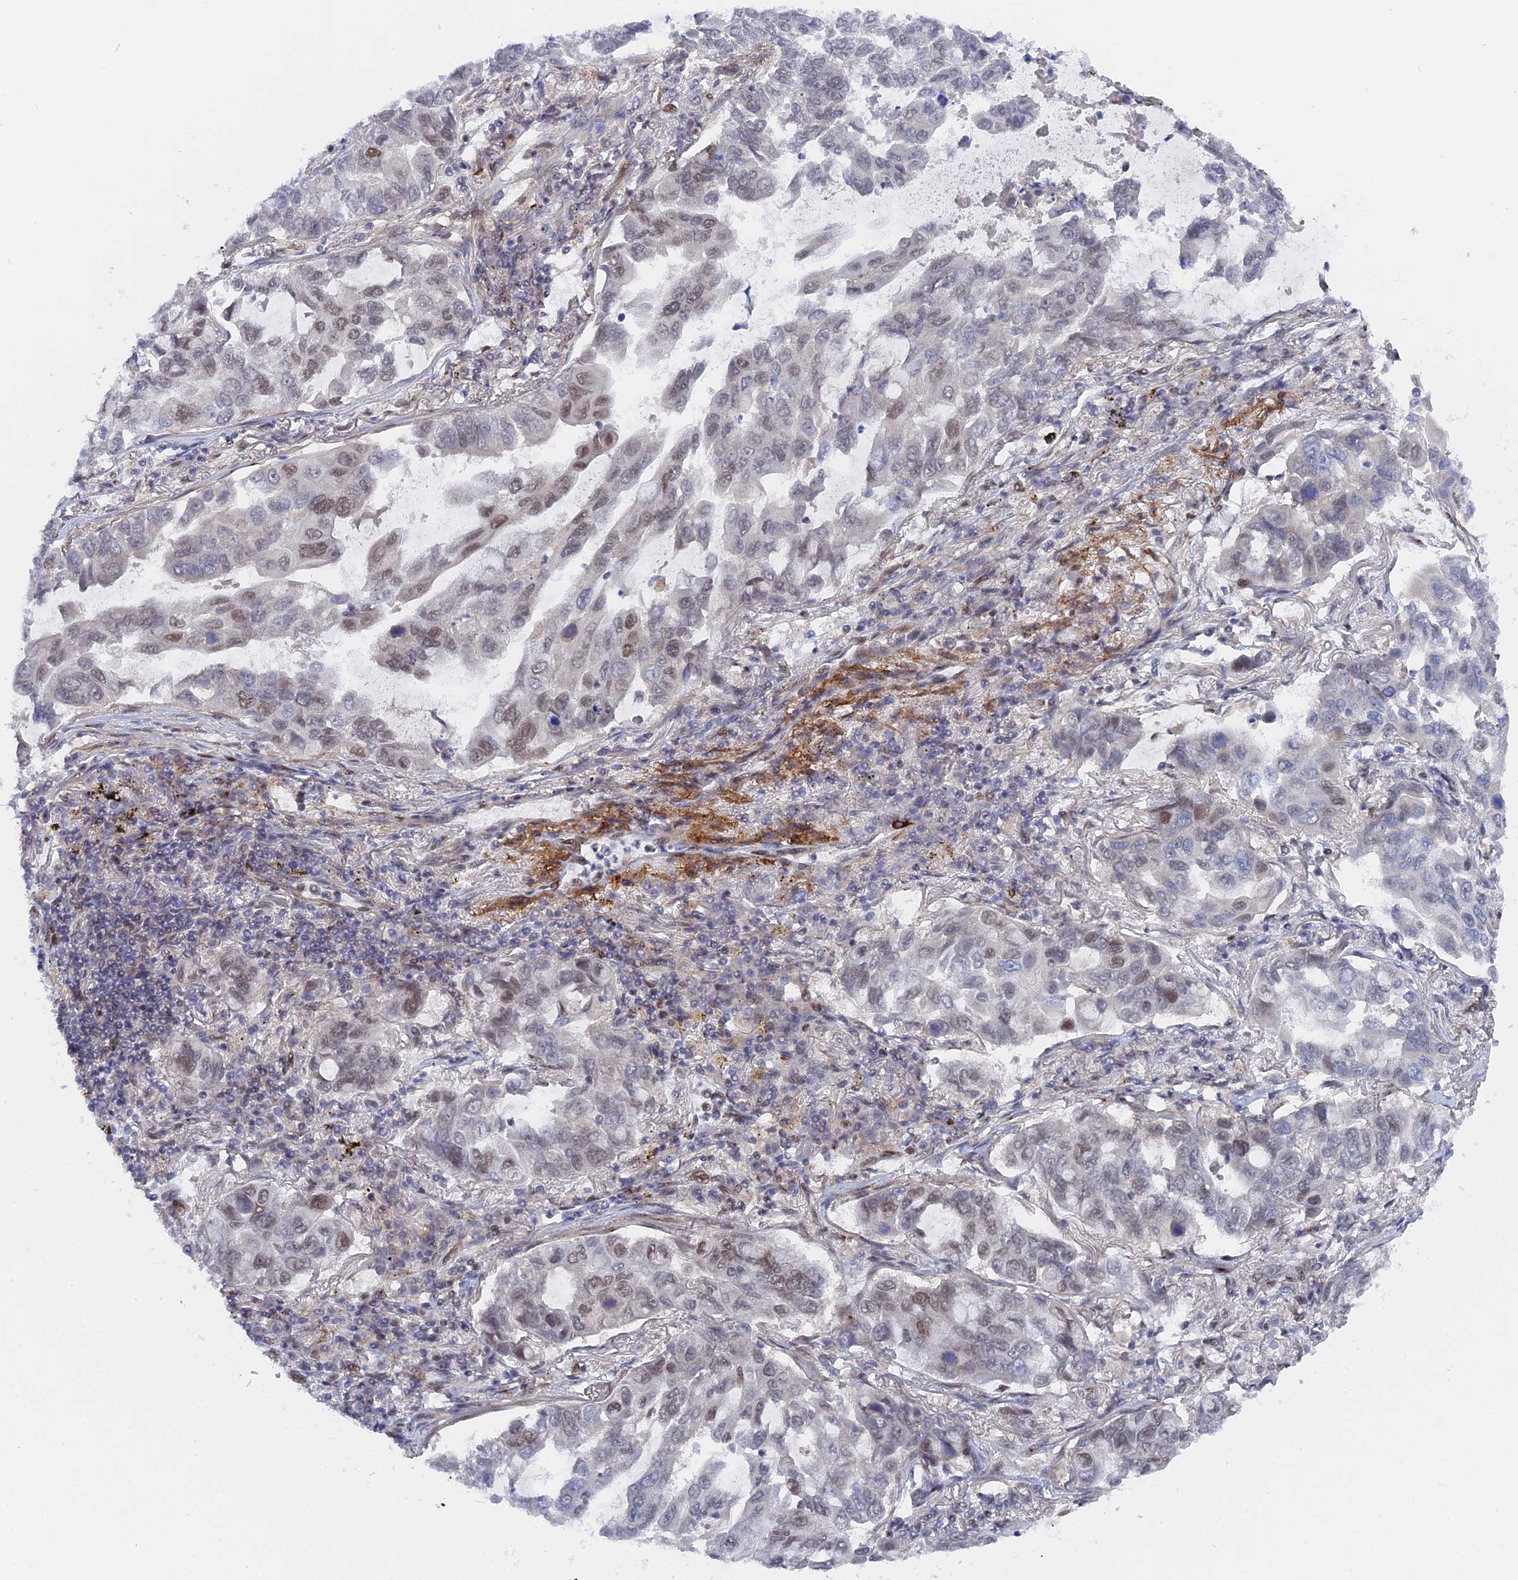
{"staining": {"intensity": "moderate", "quantity": "<25%", "location": "nuclear"}, "tissue": "lung cancer", "cell_type": "Tumor cells", "image_type": "cancer", "snomed": [{"axis": "morphology", "description": "Adenocarcinoma, NOS"}, {"axis": "topography", "description": "Lung"}], "caption": "A photomicrograph of adenocarcinoma (lung) stained for a protein exhibits moderate nuclear brown staining in tumor cells. (DAB IHC with brightfield microscopy, high magnification).", "gene": "CCDC85A", "patient": {"sex": "male", "age": 64}}